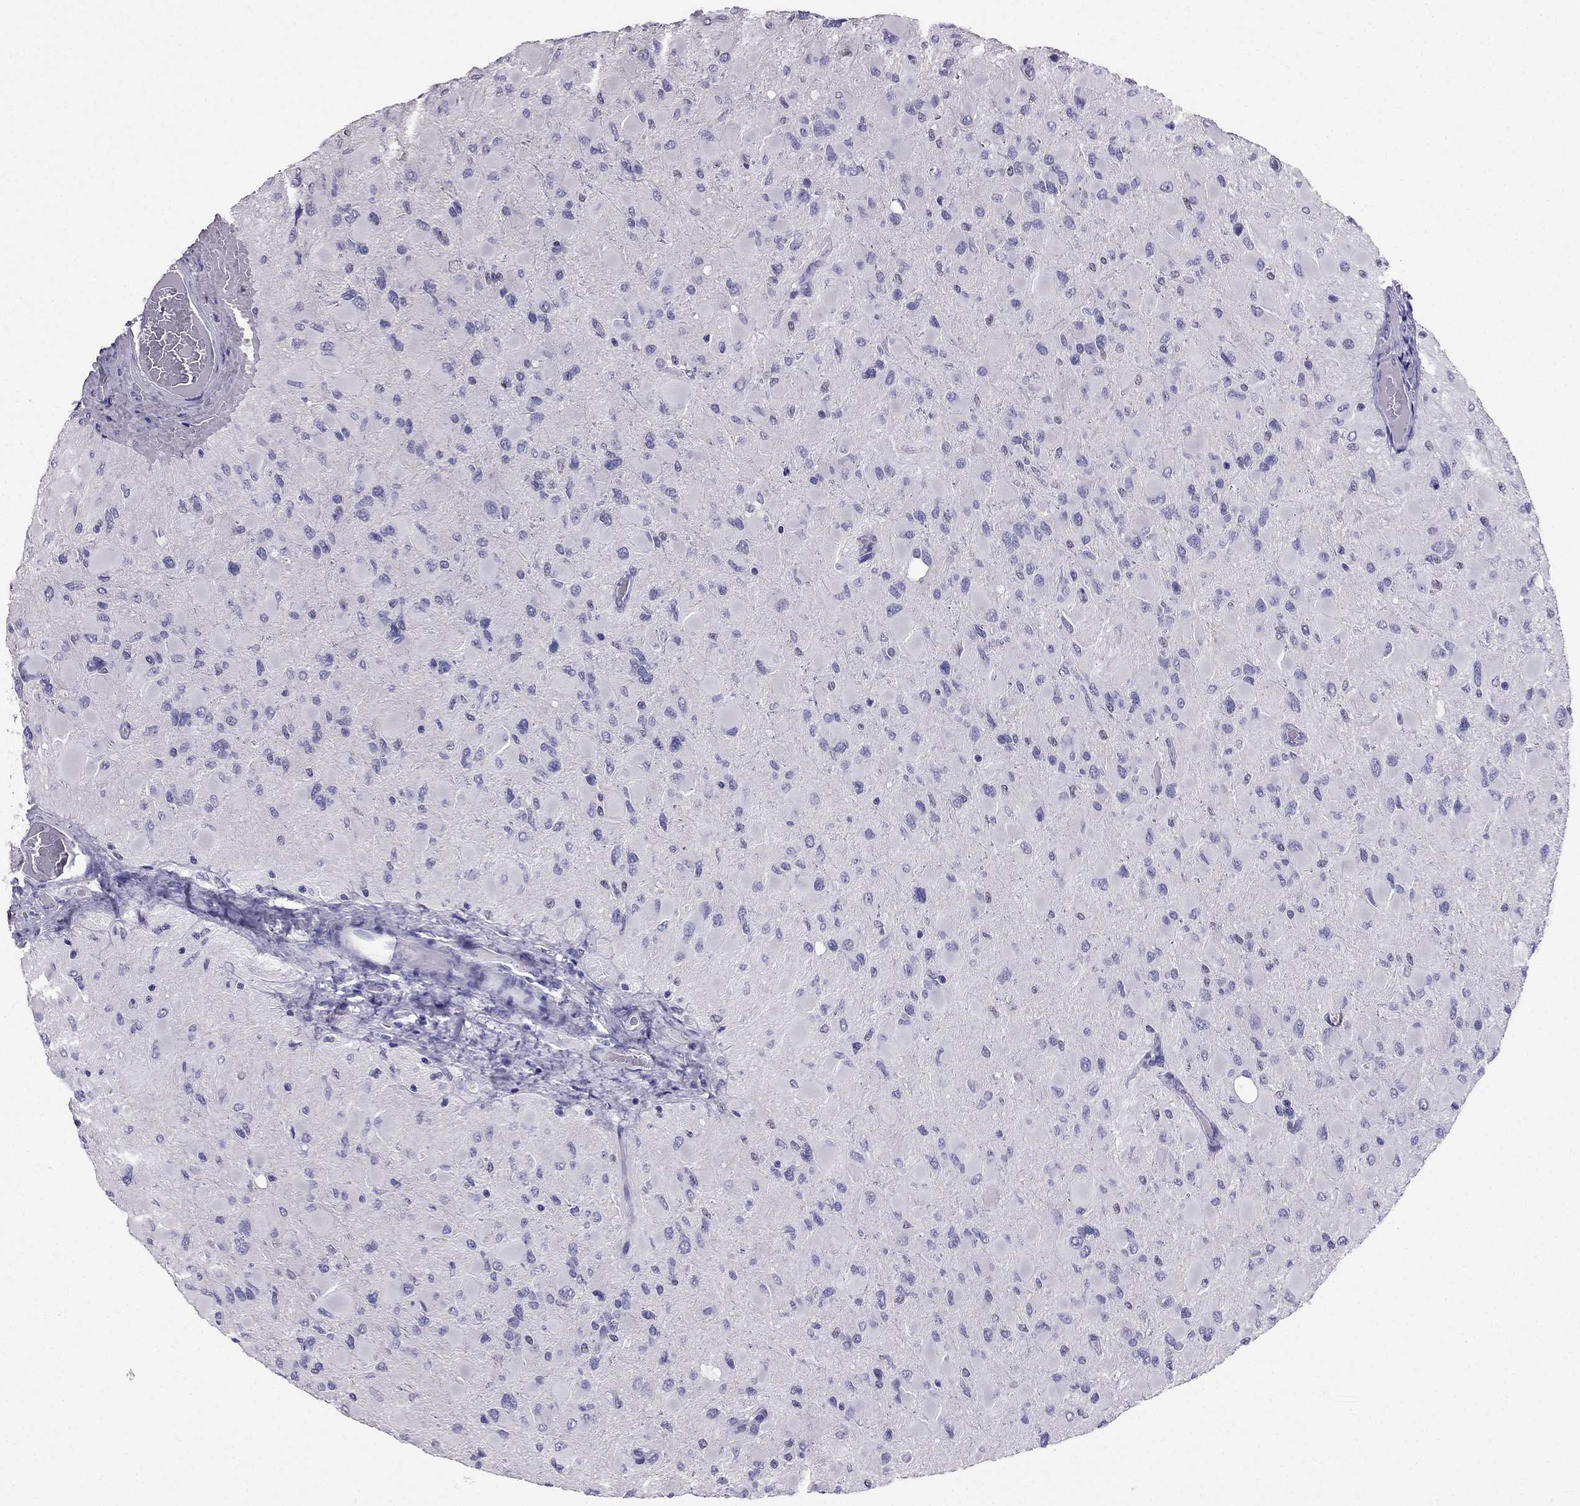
{"staining": {"intensity": "negative", "quantity": "none", "location": "none"}, "tissue": "glioma", "cell_type": "Tumor cells", "image_type": "cancer", "snomed": [{"axis": "morphology", "description": "Glioma, malignant, High grade"}, {"axis": "topography", "description": "Cerebral cortex"}], "caption": "Immunohistochemistry histopathology image of human glioma stained for a protein (brown), which demonstrates no positivity in tumor cells.", "gene": "ARID3A", "patient": {"sex": "female", "age": 36}}